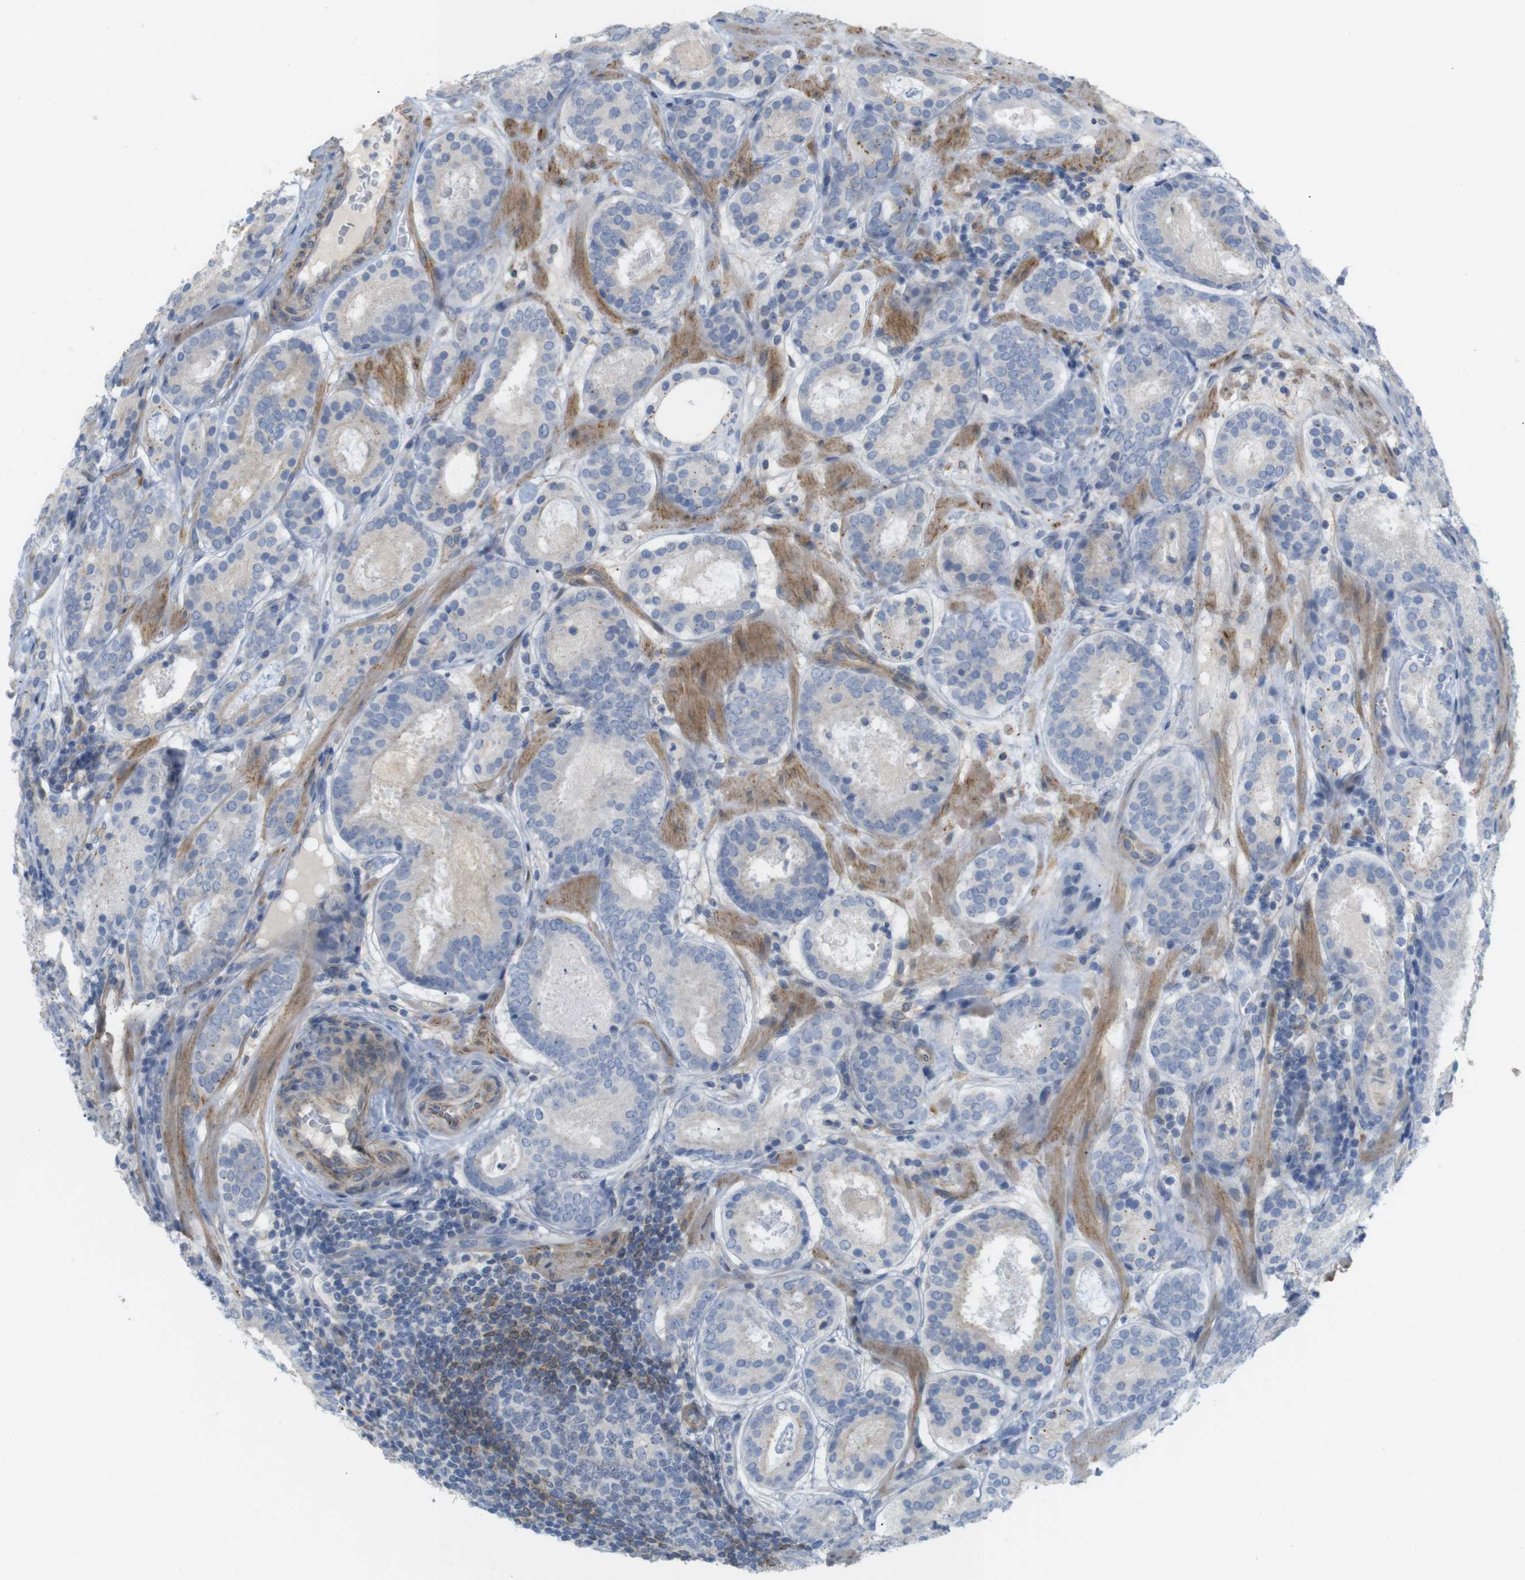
{"staining": {"intensity": "weak", "quantity": "25%-75%", "location": "cytoplasmic/membranous"}, "tissue": "prostate cancer", "cell_type": "Tumor cells", "image_type": "cancer", "snomed": [{"axis": "morphology", "description": "Adenocarcinoma, Low grade"}, {"axis": "topography", "description": "Prostate"}], "caption": "Immunohistochemistry (IHC) histopathology image of human adenocarcinoma (low-grade) (prostate) stained for a protein (brown), which shows low levels of weak cytoplasmic/membranous staining in about 25%-75% of tumor cells.", "gene": "ITPR1", "patient": {"sex": "male", "age": 69}}